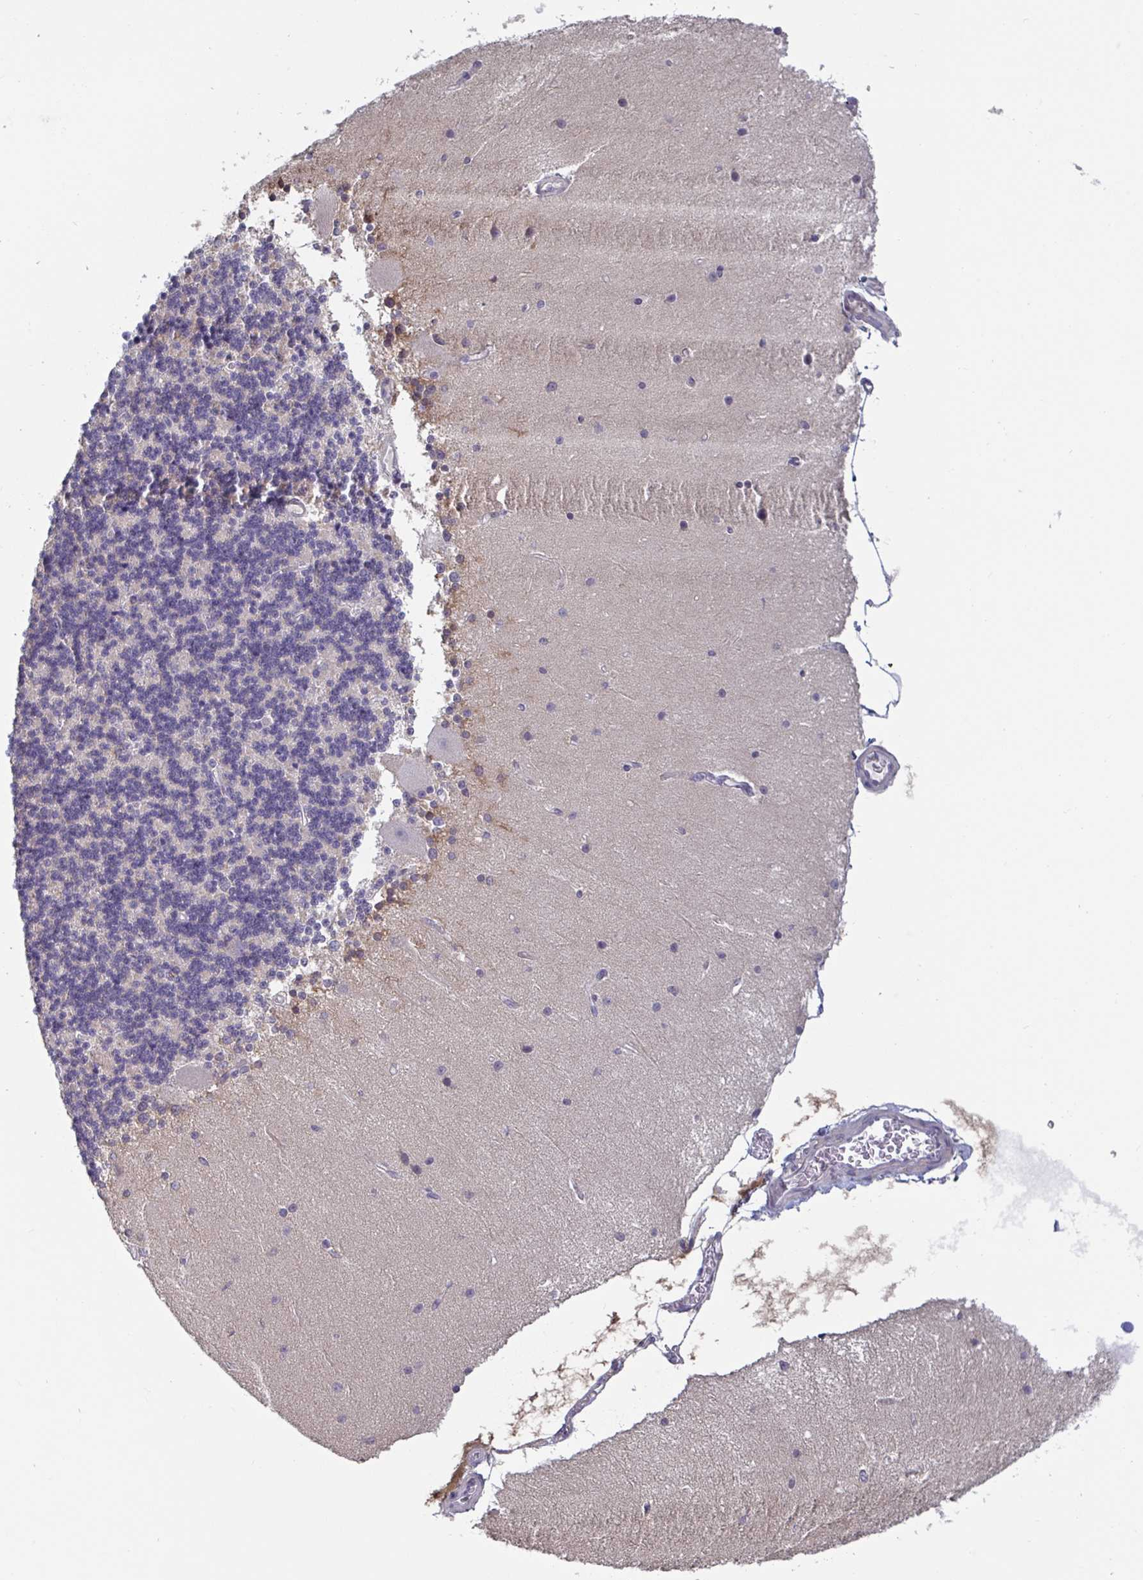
{"staining": {"intensity": "negative", "quantity": "none", "location": "none"}, "tissue": "cerebellum", "cell_type": "Cells in granular layer", "image_type": "normal", "snomed": [{"axis": "morphology", "description": "Normal tissue, NOS"}, {"axis": "topography", "description": "Cerebellum"}], "caption": "A high-resolution micrograph shows IHC staining of unremarkable cerebellum, which reveals no significant expression in cells in granular layer. The staining was performed using DAB to visualize the protein expression in brown, while the nuclei were stained in blue with hematoxylin (Magnification: 20x).", "gene": "CD1E", "patient": {"sex": "female", "age": 54}}